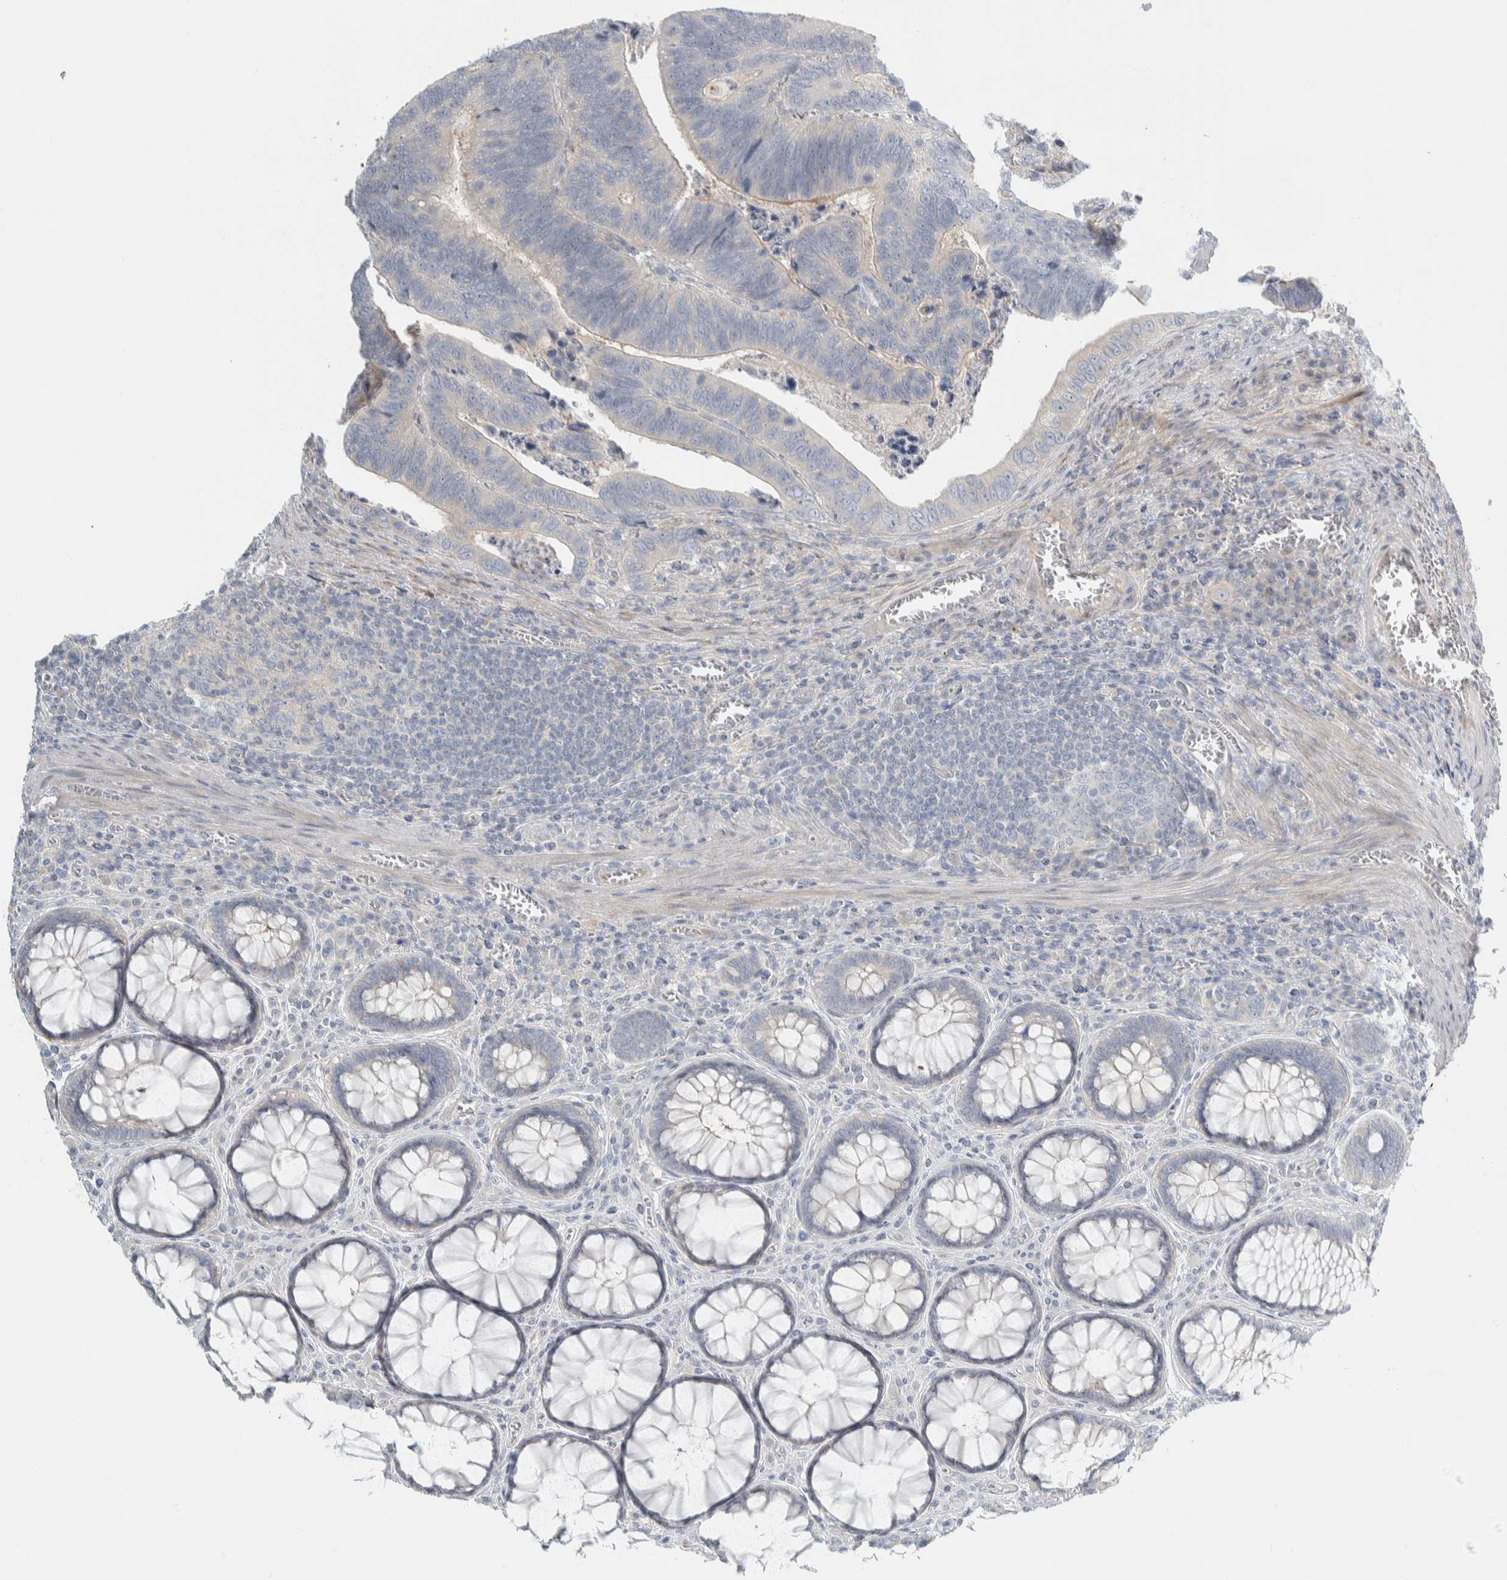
{"staining": {"intensity": "negative", "quantity": "none", "location": "none"}, "tissue": "colorectal cancer", "cell_type": "Tumor cells", "image_type": "cancer", "snomed": [{"axis": "morphology", "description": "Inflammation, NOS"}, {"axis": "morphology", "description": "Adenocarcinoma, NOS"}, {"axis": "topography", "description": "Colon"}], "caption": "An image of human colorectal cancer is negative for staining in tumor cells.", "gene": "HGS", "patient": {"sex": "male", "age": 72}}